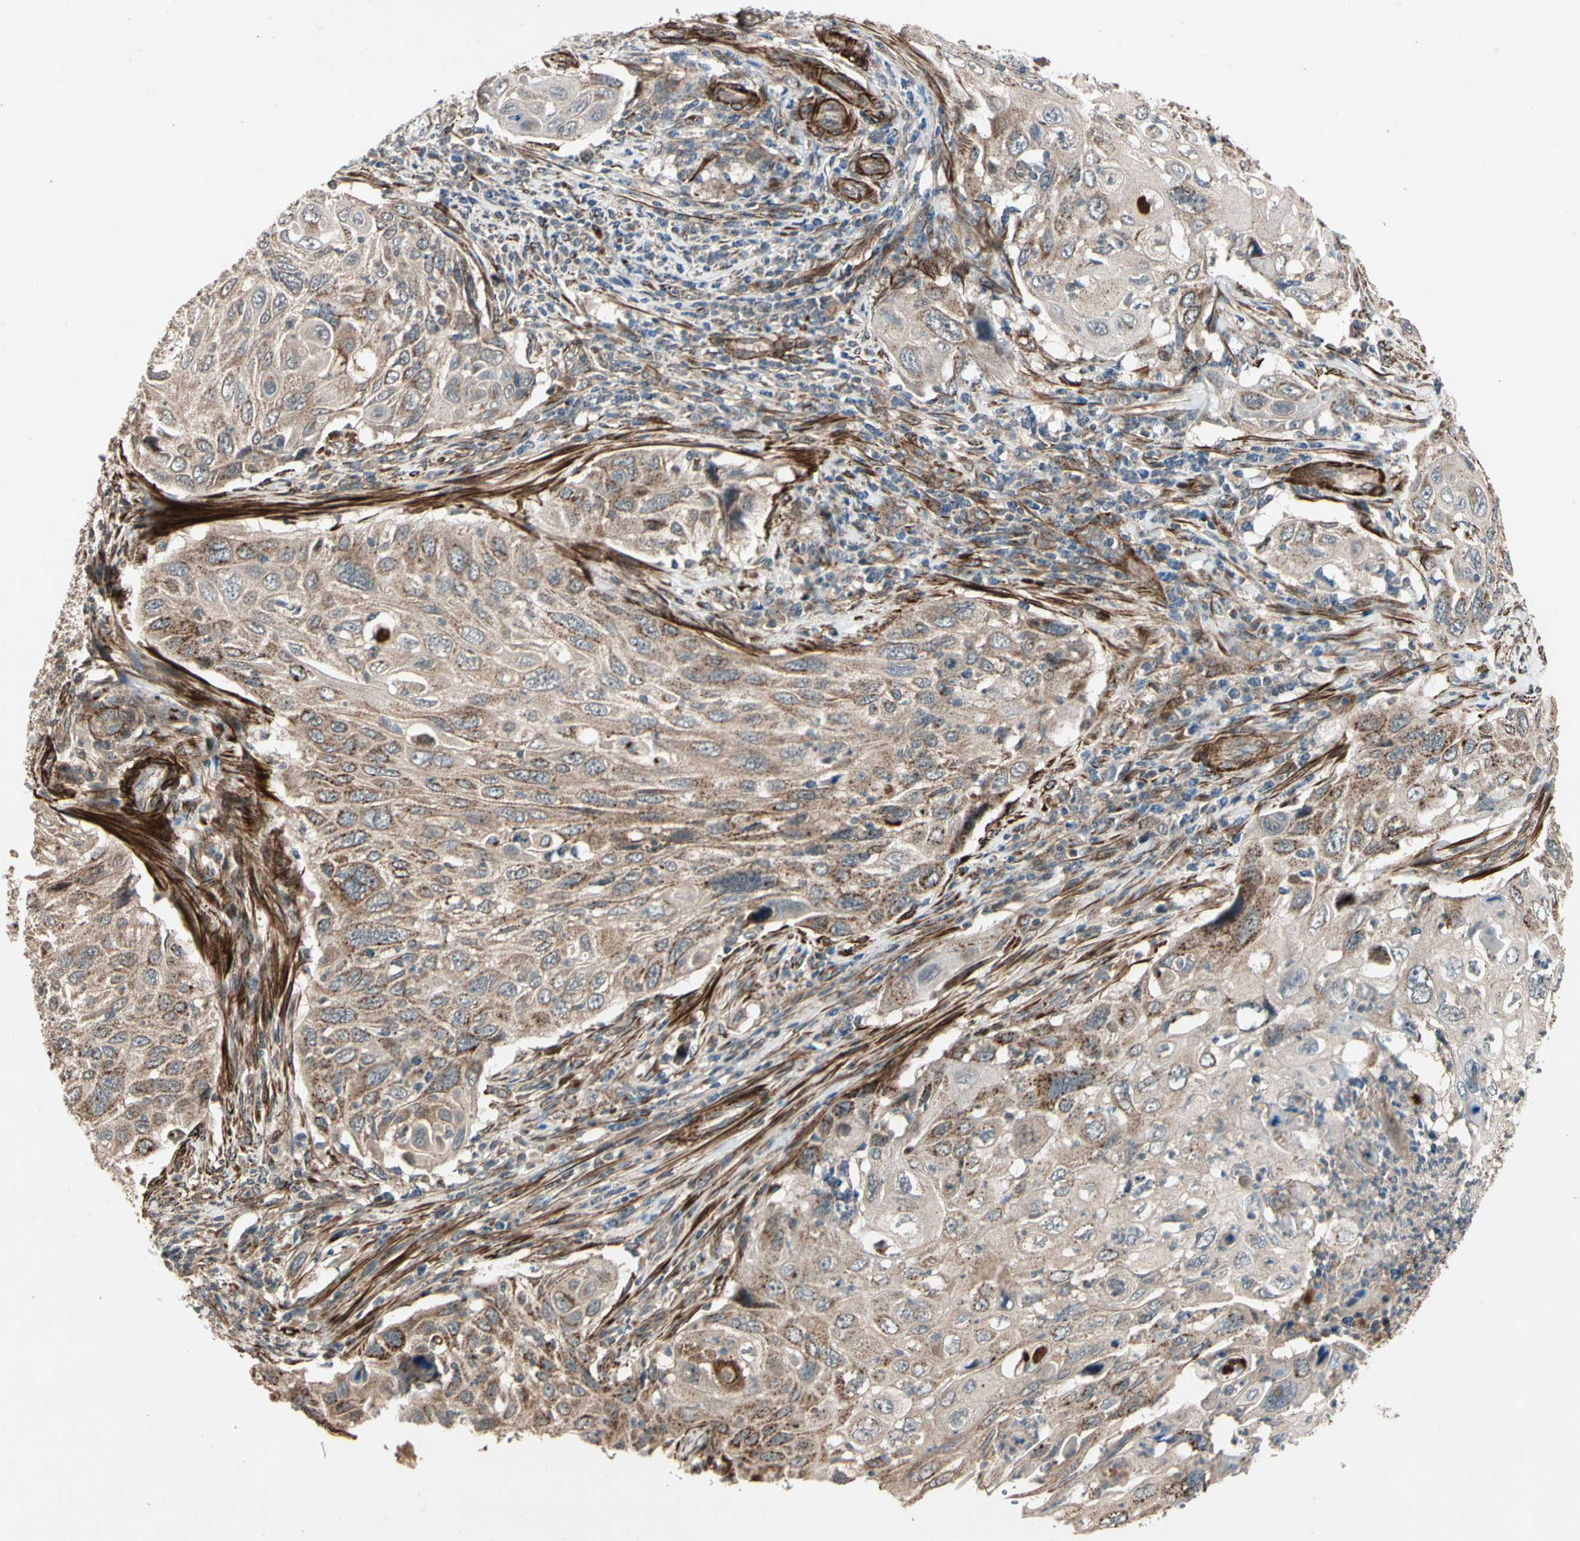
{"staining": {"intensity": "weak", "quantity": ">75%", "location": "cytoplasmic/membranous"}, "tissue": "cervical cancer", "cell_type": "Tumor cells", "image_type": "cancer", "snomed": [{"axis": "morphology", "description": "Squamous cell carcinoma, NOS"}, {"axis": "topography", "description": "Cervix"}], "caption": "Tumor cells exhibit low levels of weak cytoplasmic/membranous staining in approximately >75% of cells in human cervical cancer.", "gene": "GCK", "patient": {"sex": "female", "age": 70}}